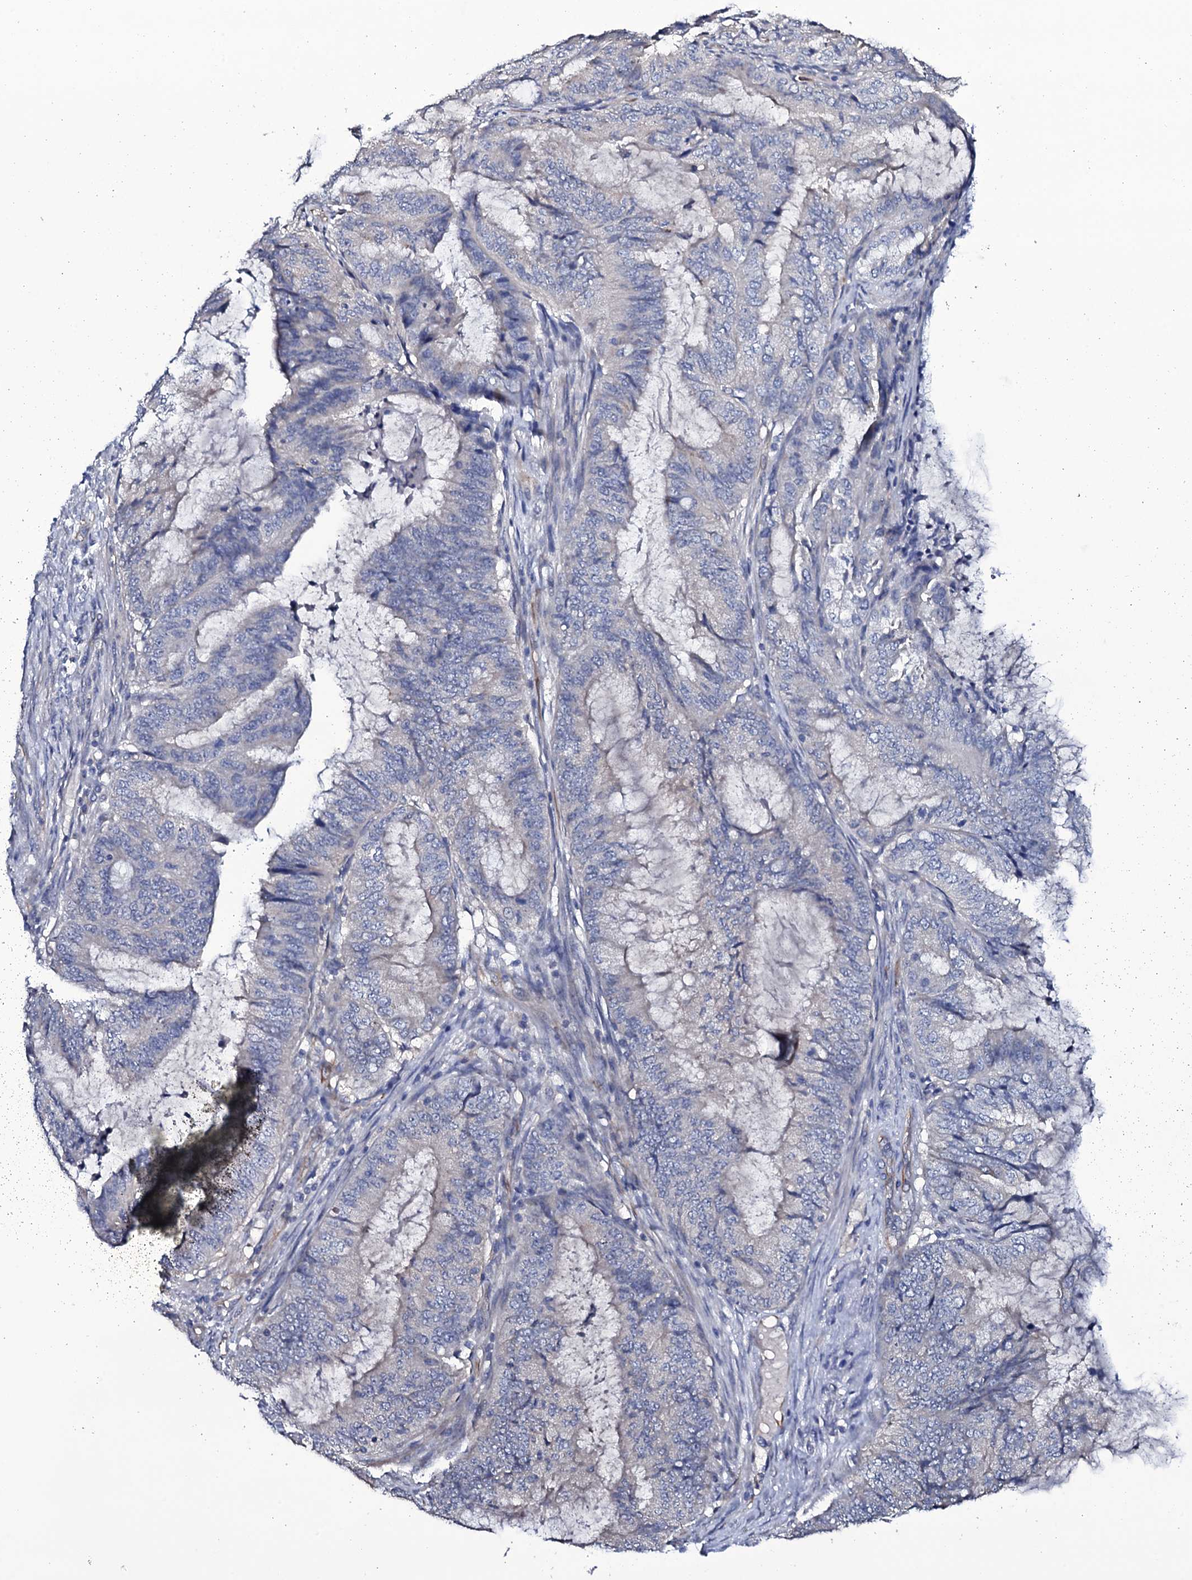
{"staining": {"intensity": "negative", "quantity": "none", "location": "none"}, "tissue": "endometrial cancer", "cell_type": "Tumor cells", "image_type": "cancer", "snomed": [{"axis": "morphology", "description": "Adenocarcinoma, NOS"}, {"axis": "topography", "description": "Endometrium"}], "caption": "Tumor cells show no significant expression in adenocarcinoma (endometrial). The staining was performed using DAB to visualize the protein expression in brown, while the nuclei were stained in blue with hematoxylin (Magnification: 20x).", "gene": "BCL2L14", "patient": {"sex": "female", "age": 51}}